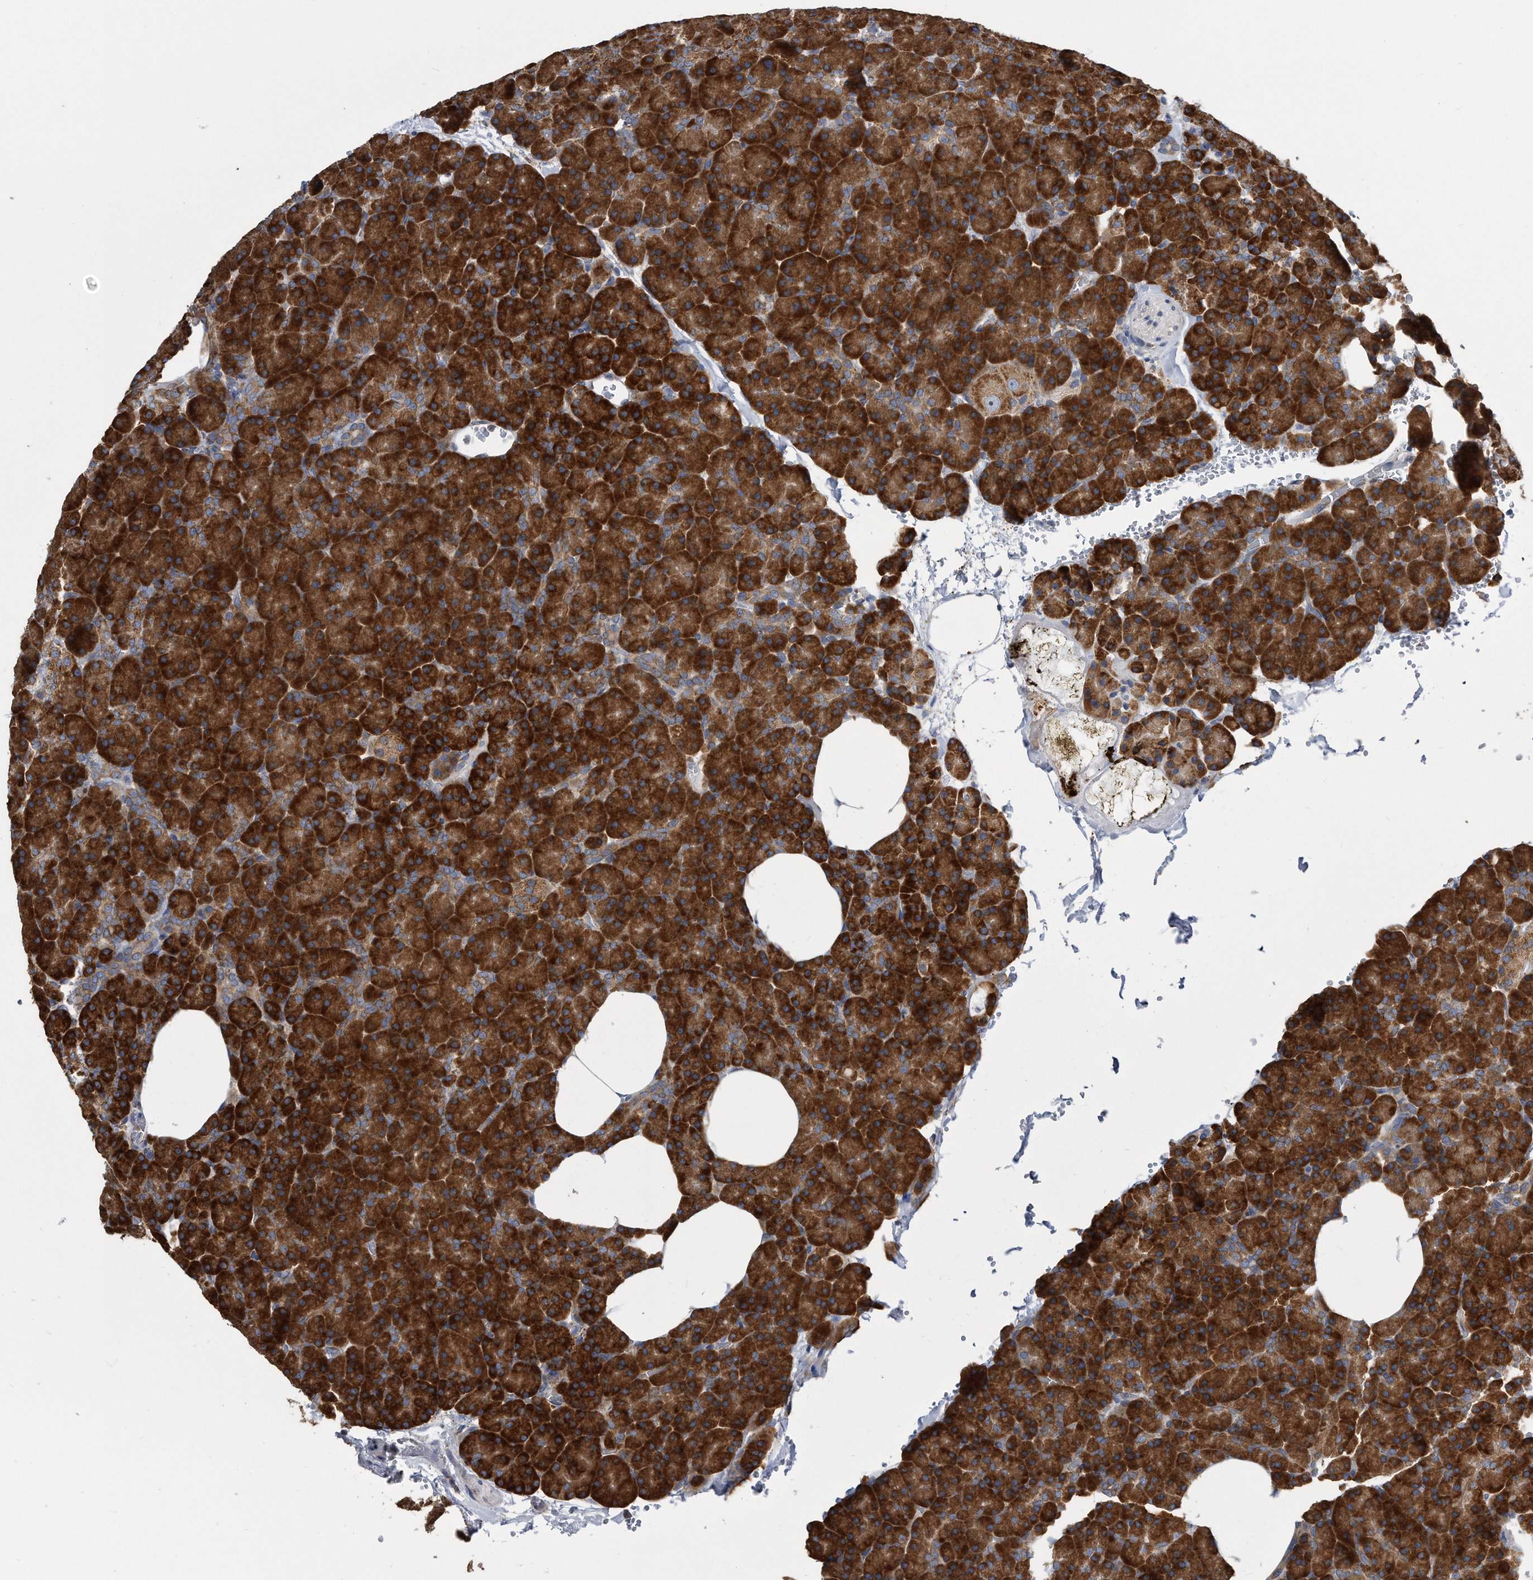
{"staining": {"intensity": "strong", "quantity": ">75%", "location": "cytoplasmic/membranous"}, "tissue": "pancreas", "cell_type": "Exocrine glandular cells", "image_type": "normal", "snomed": [{"axis": "morphology", "description": "Normal tissue, NOS"}, {"axis": "morphology", "description": "Carcinoid, malignant, NOS"}, {"axis": "topography", "description": "Pancreas"}], "caption": "Immunohistochemical staining of benign human pancreas displays strong cytoplasmic/membranous protein staining in approximately >75% of exocrine glandular cells. Nuclei are stained in blue.", "gene": "CCDC47", "patient": {"sex": "female", "age": 35}}